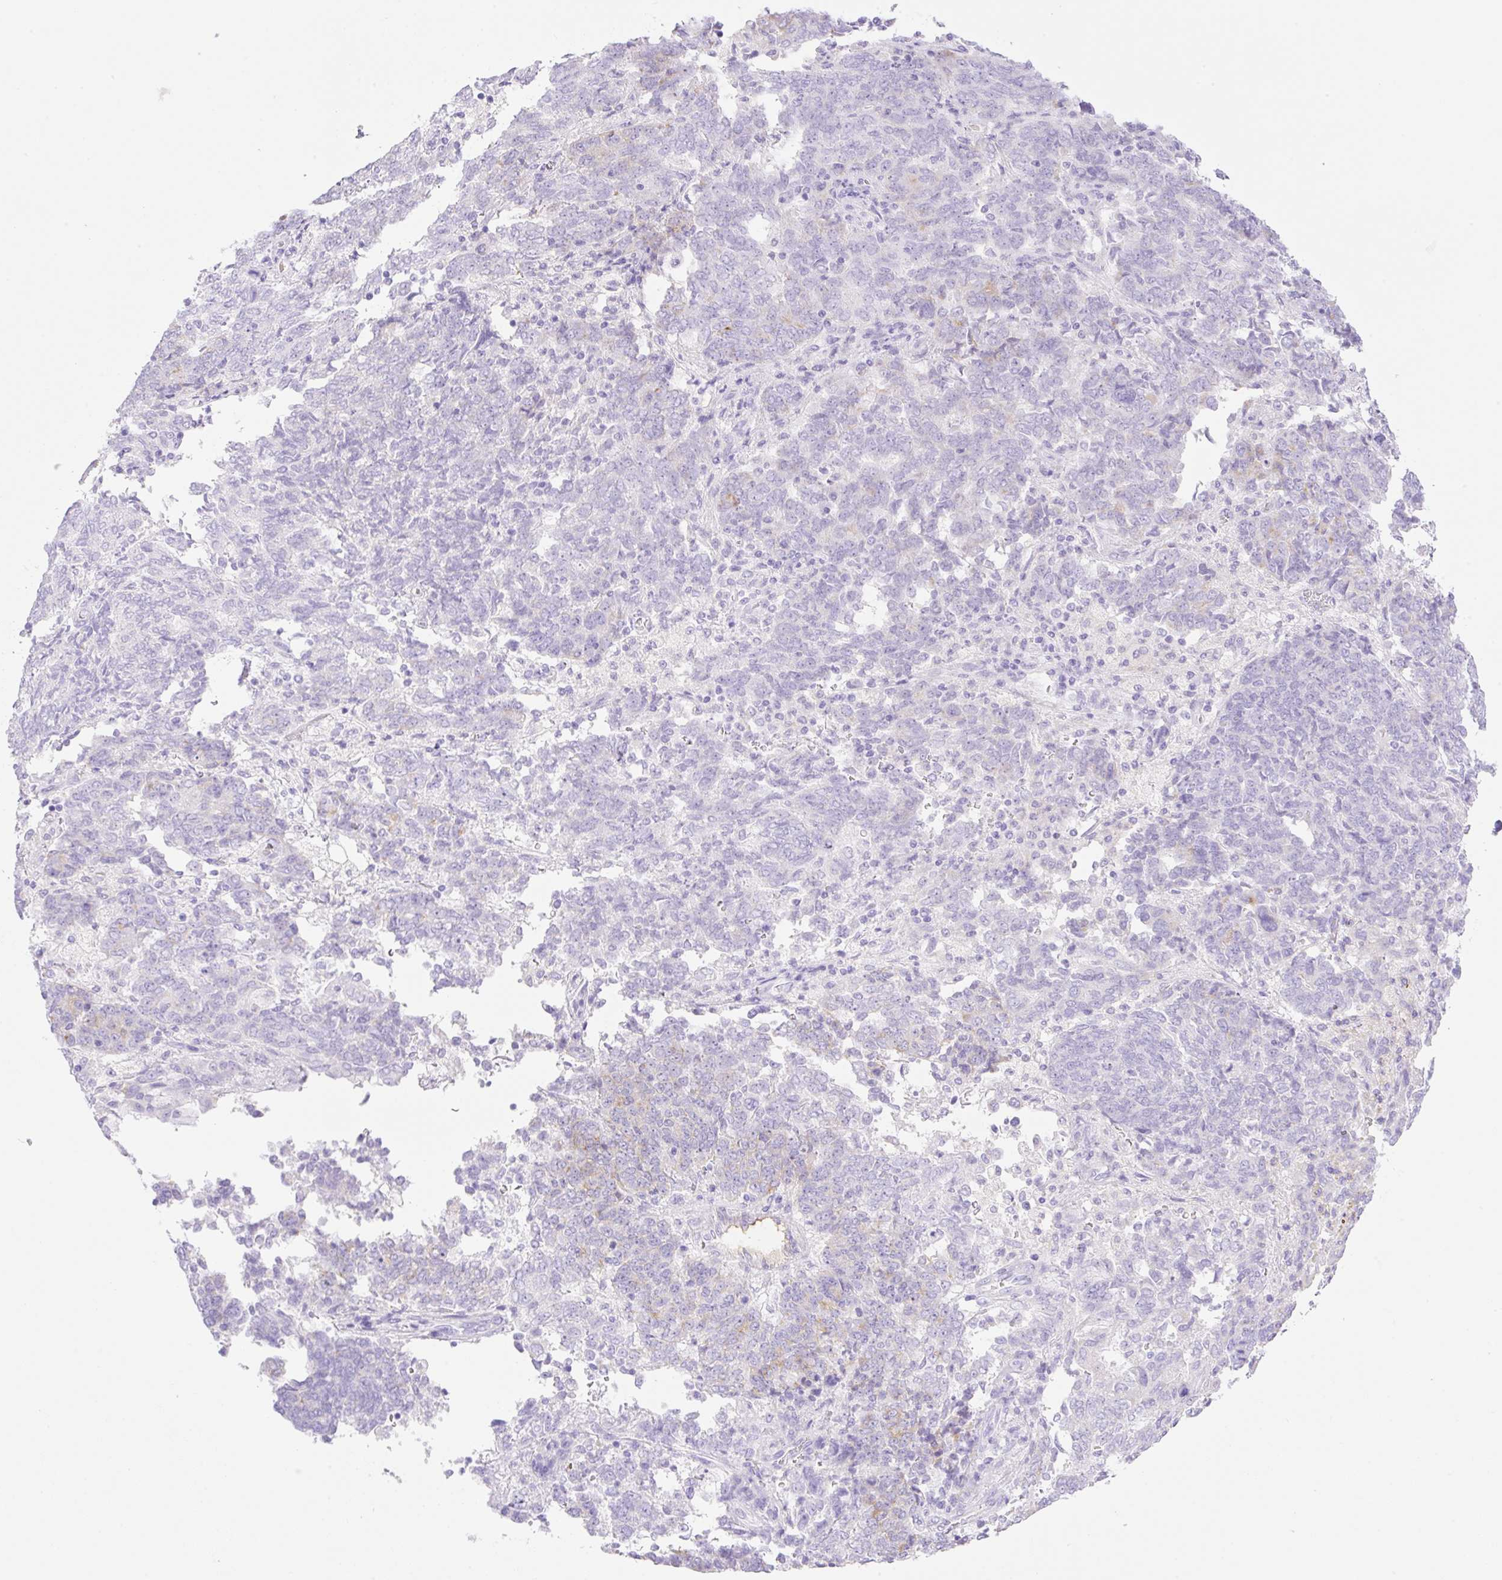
{"staining": {"intensity": "weak", "quantity": "<25%", "location": "cytoplasmic/membranous"}, "tissue": "endometrial cancer", "cell_type": "Tumor cells", "image_type": "cancer", "snomed": [{"axis": "morphology", "description": "Adenocarcinoma, NOS"}, {"axis": "topography", "description": "Endometrium"}], "caption": "Immunohistochemical staining of human adenocarcinoma (endometrial) displays no significant staining in tumor cells.", "gene": "CDX1", "patient": {"sex": "female", "age": 80}}